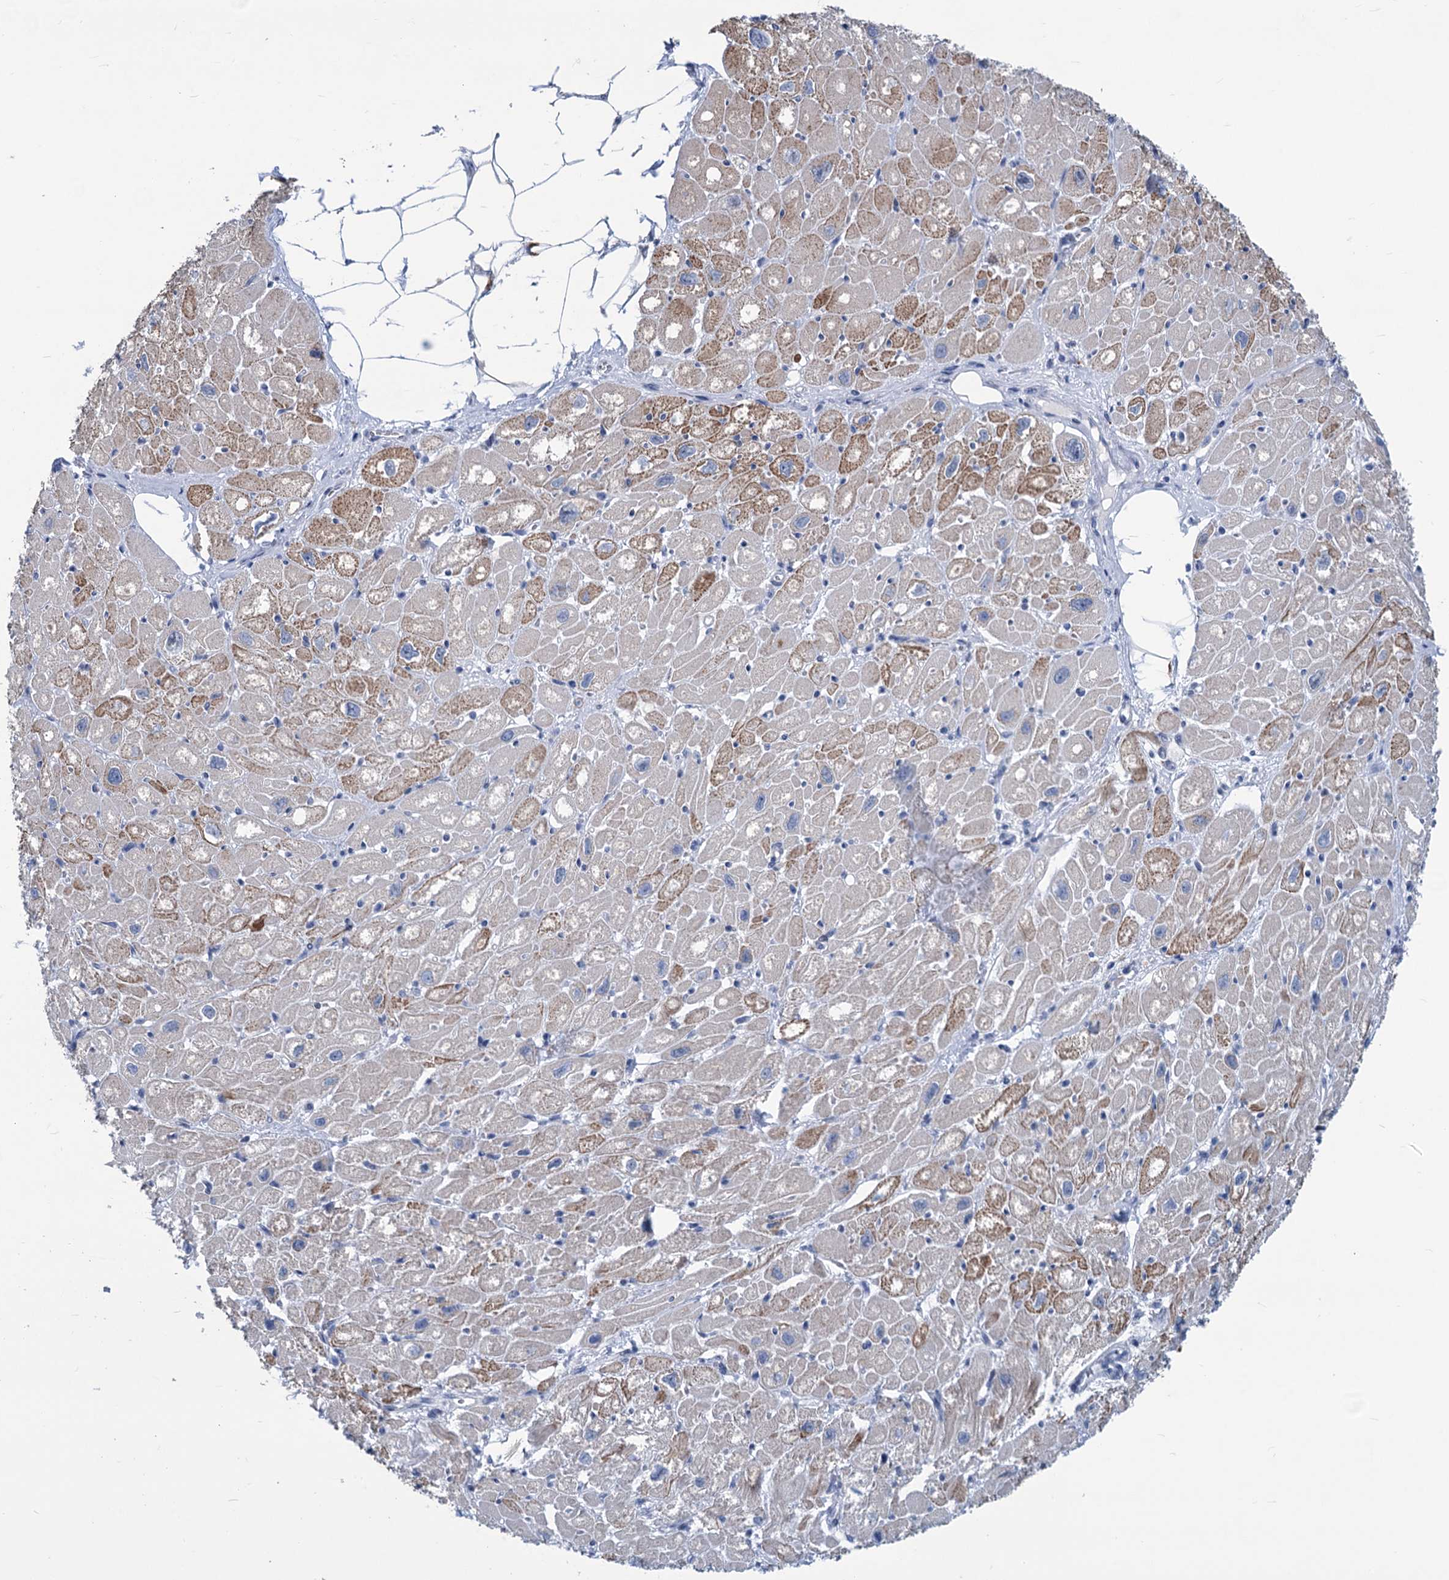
{"staining": {"intensity": "moderate", "quantity": "25%-75%", "location": "cytoplasmic/membranous"}, "tissue": "heart muscle", "cell_type": "Cardiomyocytes", "image_type": "normal", "snomed": [{"axis": "morphology", "description": "Normal tissue, NOS"}, {"axis": "topography", "description": "Heart"}], "caption": "A brown stain labels moderate cytoplasmic/membranous positivity of a protein in cardiomyocytes of unremarkable human heart muscle.", "gene": "NEU3", "patient": {"sex": "male", "age": 50}}